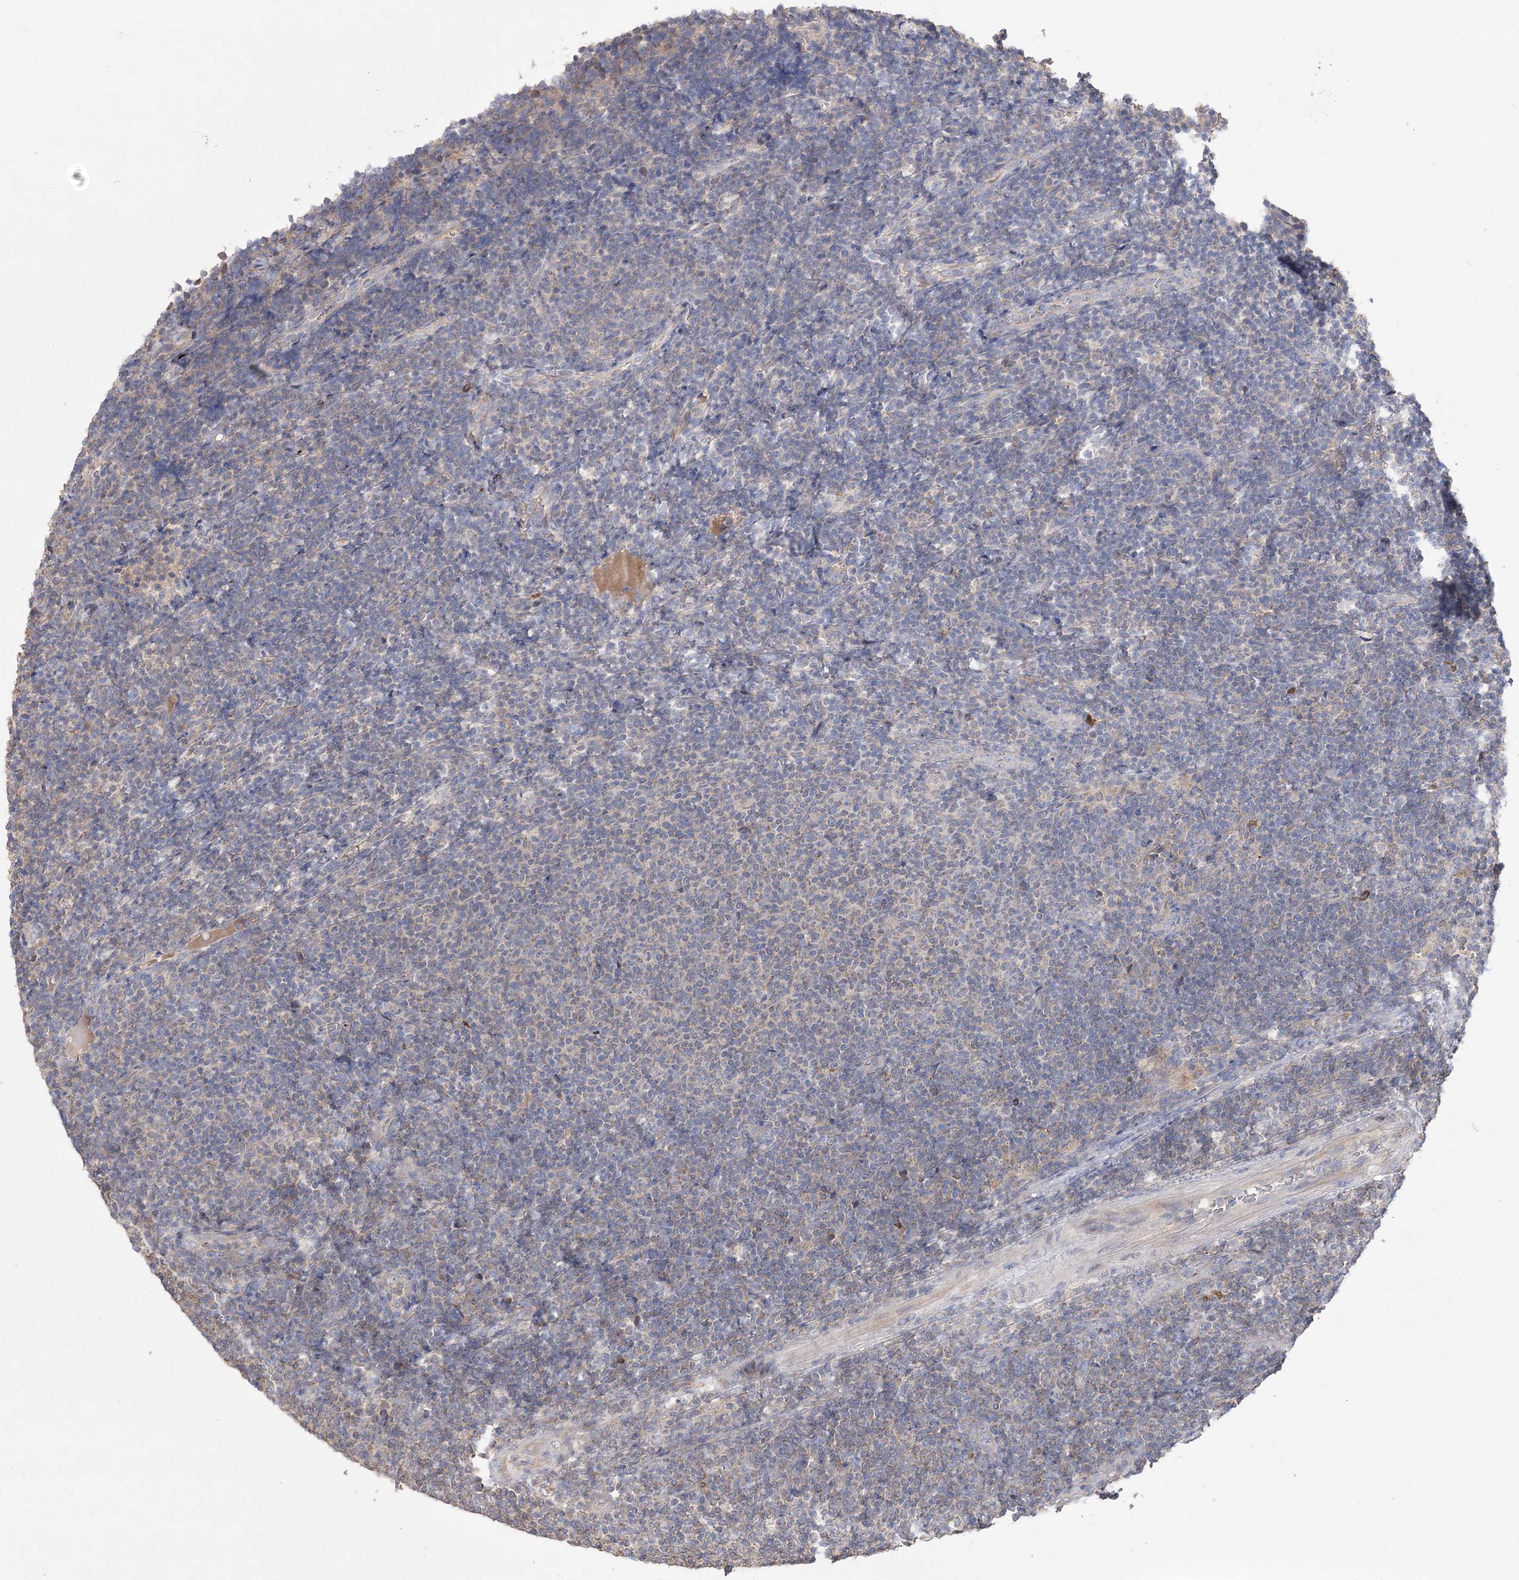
{"staining": {"intensity": "weak", "quantity": "<25%", "location": "cytoplasmic/membranous"}, "tissue": "lymphoma", "cell_type": "Tumor cells", "image_type": "cancer", "snomed": [{"axis": "morphology", "description": "Malignant lymphoma, non-Hodgkin's type, Low grade"}, {"axis": "topography", "description": "Lymph node"}], "caption": "DAB immunohistochemical staining of human lymphoma reveals no significant positivity in tumor cells.", "gene": "AURKC", "patient": {"sex": "male", "age": 66}}